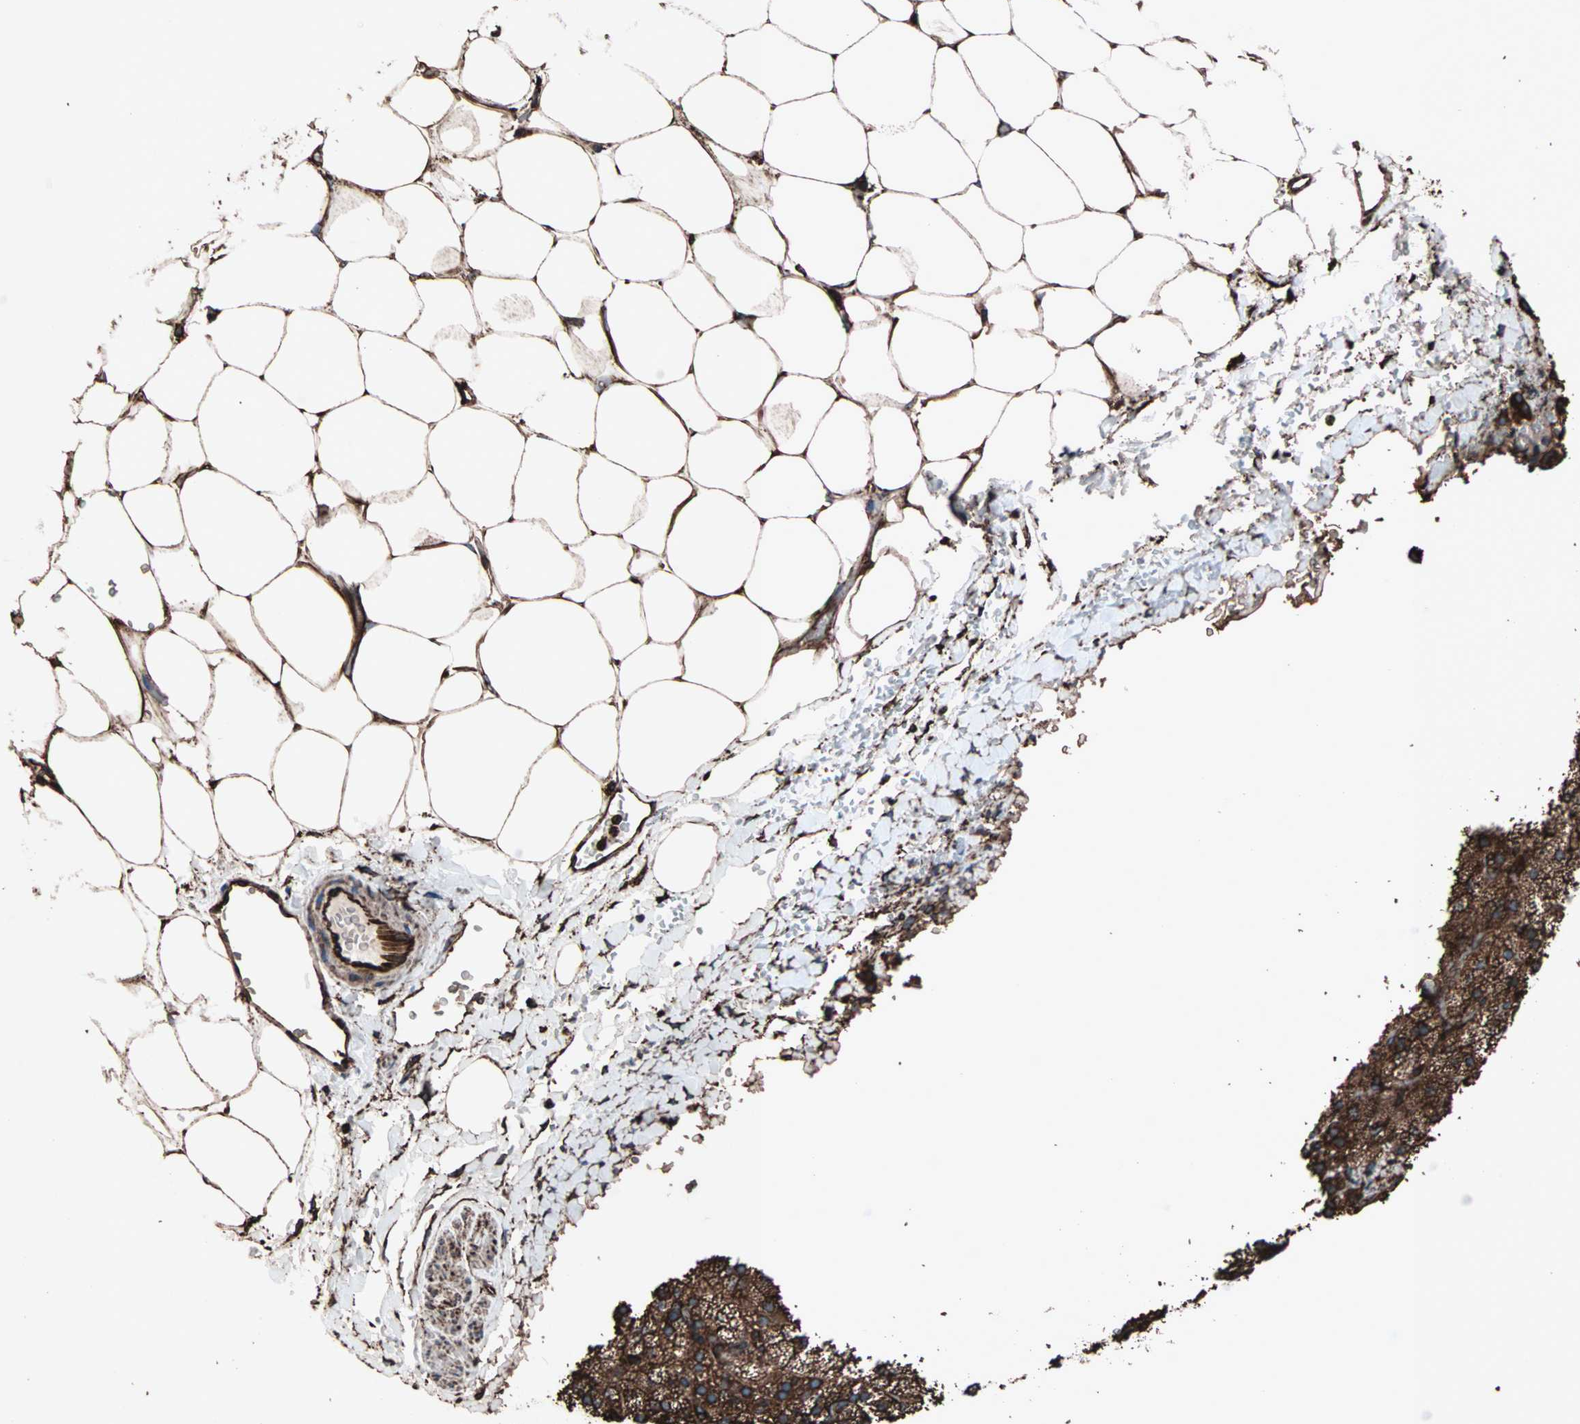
{"staining": {"intensity": "strong", "quantity": ">75%", "location": "cytoplasmic/membranous"}, "tissue": "adrenal gland", "cell_type": "Glandular cells", "image_type": "normal", "snomed": [{"axis": "morphology", "description": "Normal tissue, NOS"}, {"axis": "topography", "description": "Adrenal gland"}], "caption": "Protein staining by immunohistochemistry demonstrates strong cytoplasmic/membranous positivity in about >75% of glandular cells in unremarkable adrenal gland.", "gene": "HSP90B1", "patient": {"sex": "male", "age": 35}}